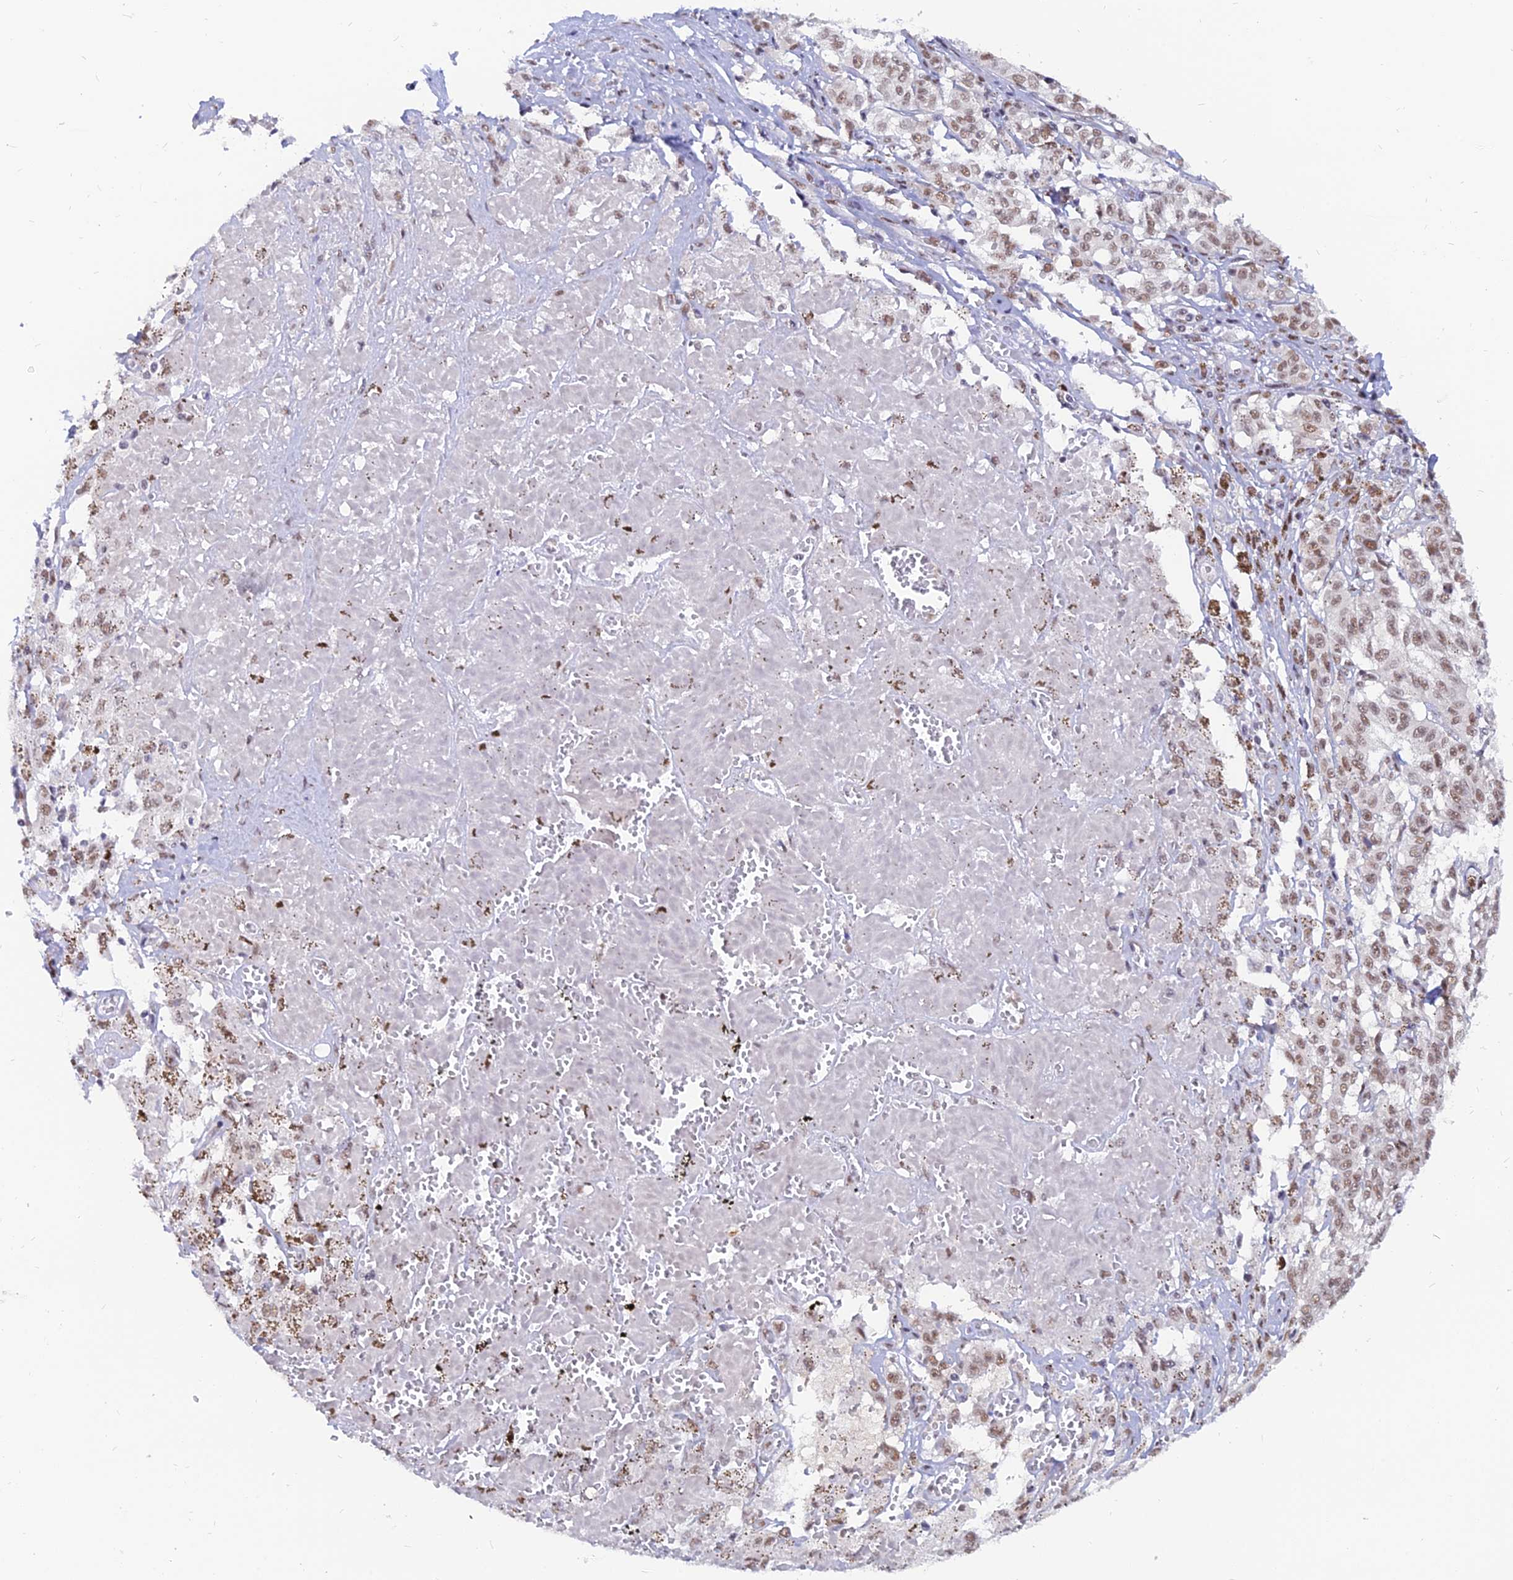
{"staining": {"intensity": "weak", "quantity": ">75%", "location": "nuclear"}, "tissue": "melanoma", "cell_type": "Tumor cells", "image_type": "cancer", "snomed": [{"axis": "morphology", "description": "Malignant melanoma, NOS"}, {"axis": "topography", "description": "Skin"}], "caption": "The image reveals a brown stain indicating the presence of a protein in the nuclear of tumor cells in melanoma.", "gene": "DPY30", "patient": {"sex": "female", "age": 72}}